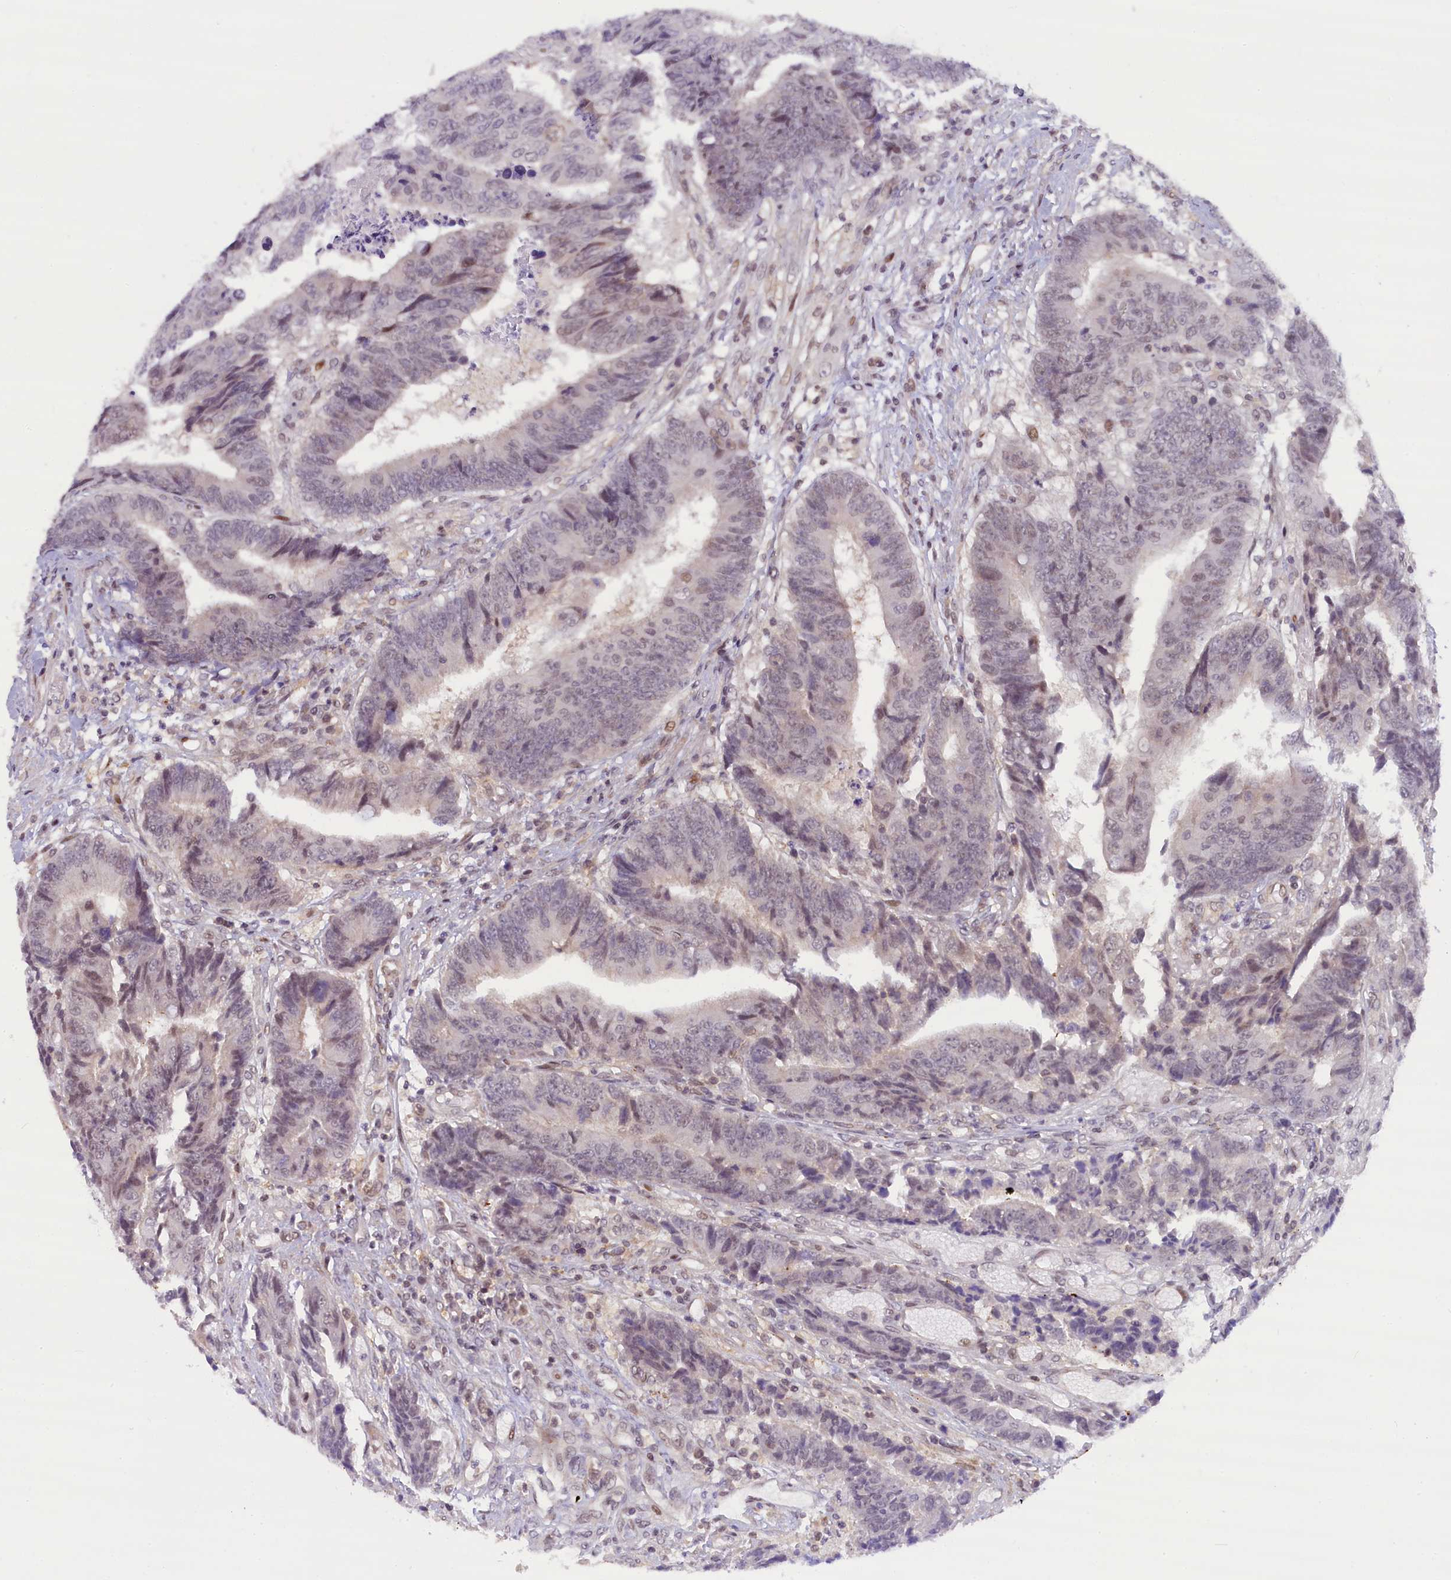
{"staining": {"intensity": "weak", "quantity": "<25%", "location": "nuclear"}, "tissue": "colorectal cancer", "cell_type": "Tumor cells", "image_type": "cancer", "snomed": [{"axis": "morphology", "description": "Adenocarcinoma, NOS"}, {"axis": "topography", "description": "Rectum"}], "caption": "High power microscopy image of an immunohistochemistry (IHC) micrograph of adenocarcinoma (colorectal), revealing no significant positivity in tumor cells.", "gene": "FCHO1", "patient": {"sex": "male", "age": 84}}